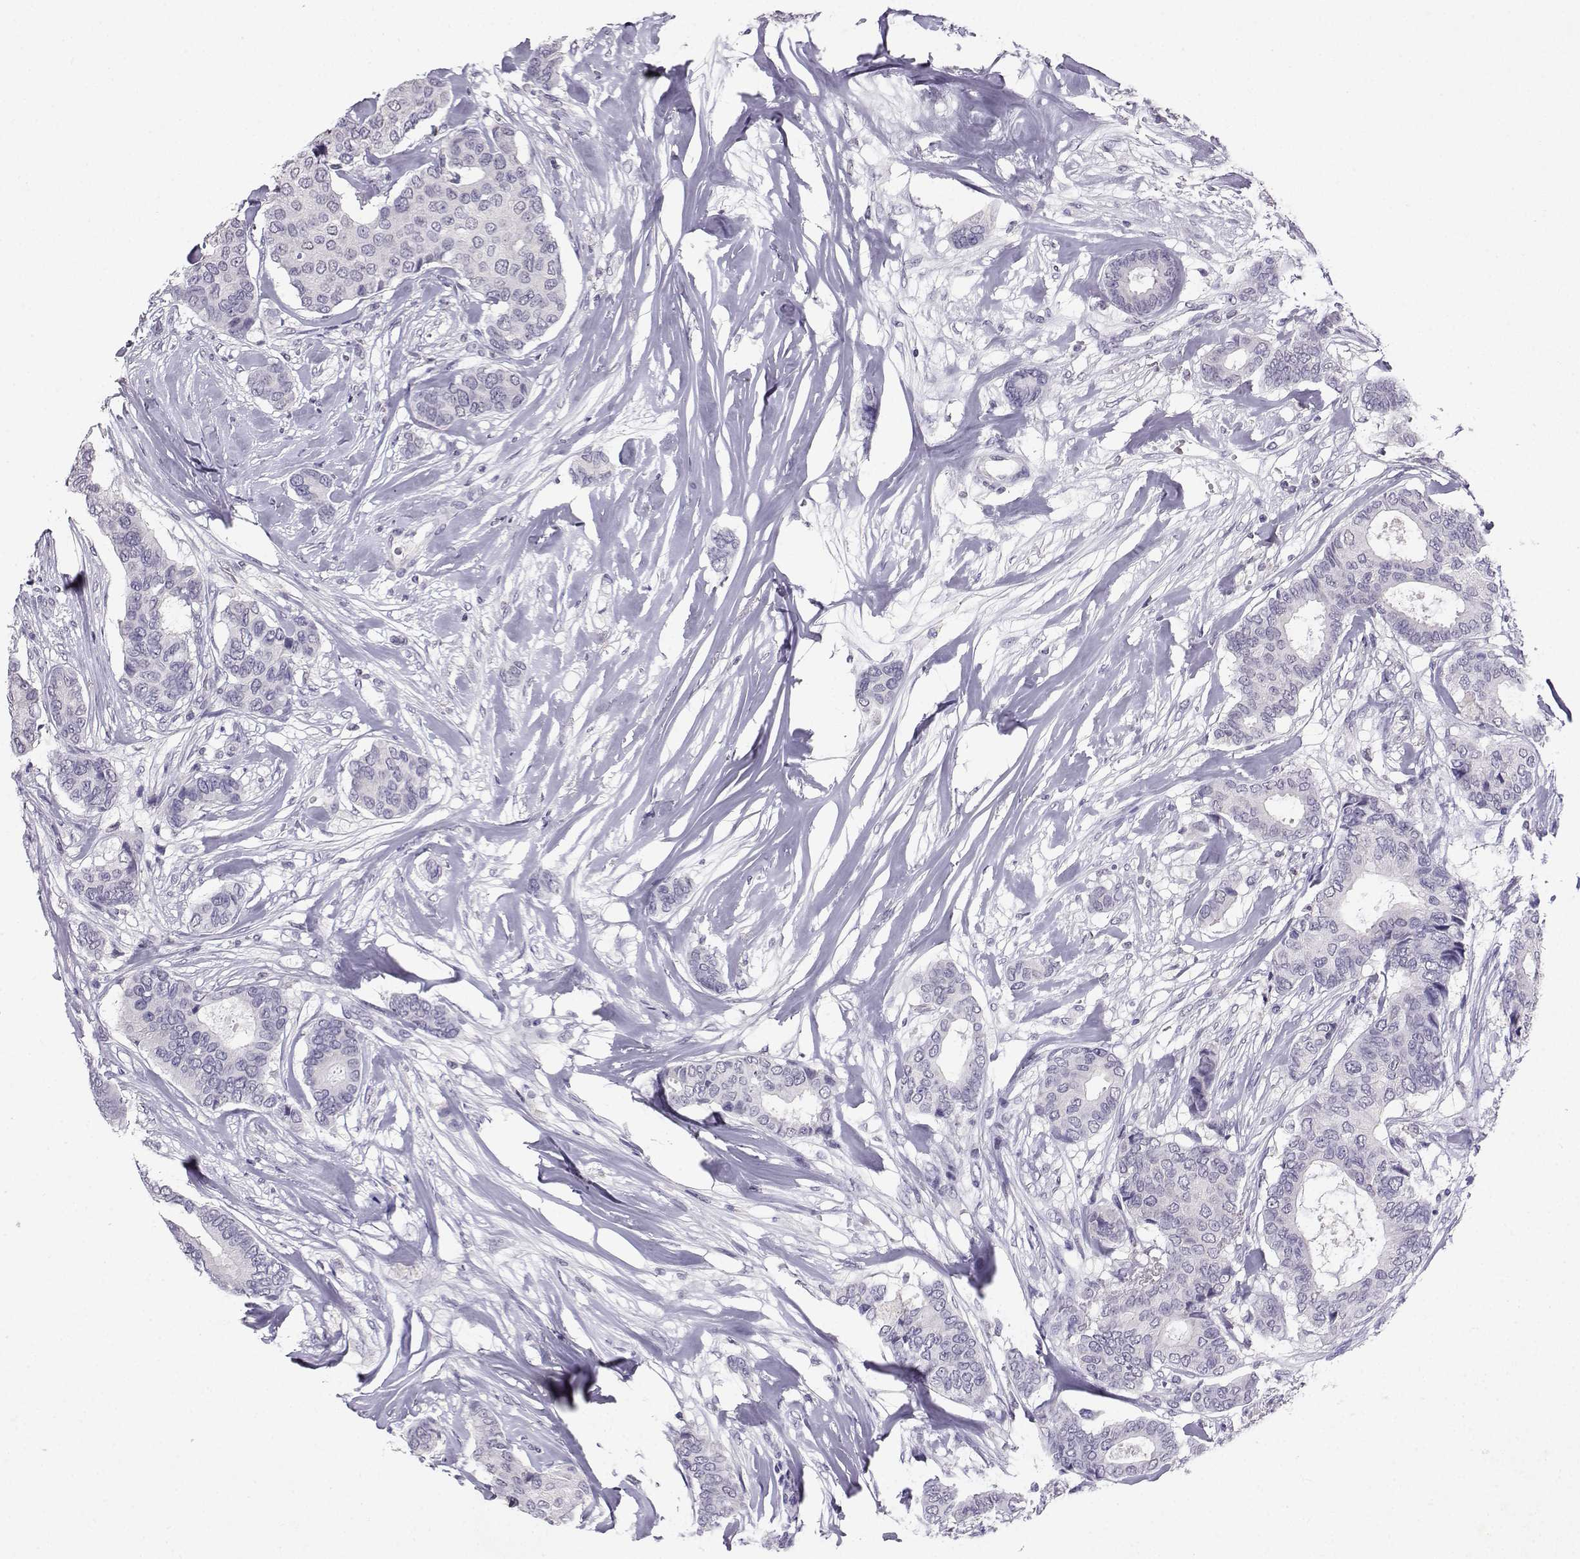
{"staining": {"intensity": "negative", "quantity": "none", "location": "none"}, "tissue": "breast cancer", "cell_type": "Tumor cells", "image_type": "cancer", "snomed": [{"axis": "morphology", "description": "Duct carcinoma"}, {"axis": "topography", "description": "Breast"}], "caption": "Immunohistochemistry of intraductal carcinoma (breast) reveals no positivity in tumor cells. The staining is performed using DAB (3,3'-diaminobenzidine) brown chromogen with nuclei counter-stained in using hematoxylin.", "gene": "TBR1", "patient": {"sex": "female", "age": 75}}